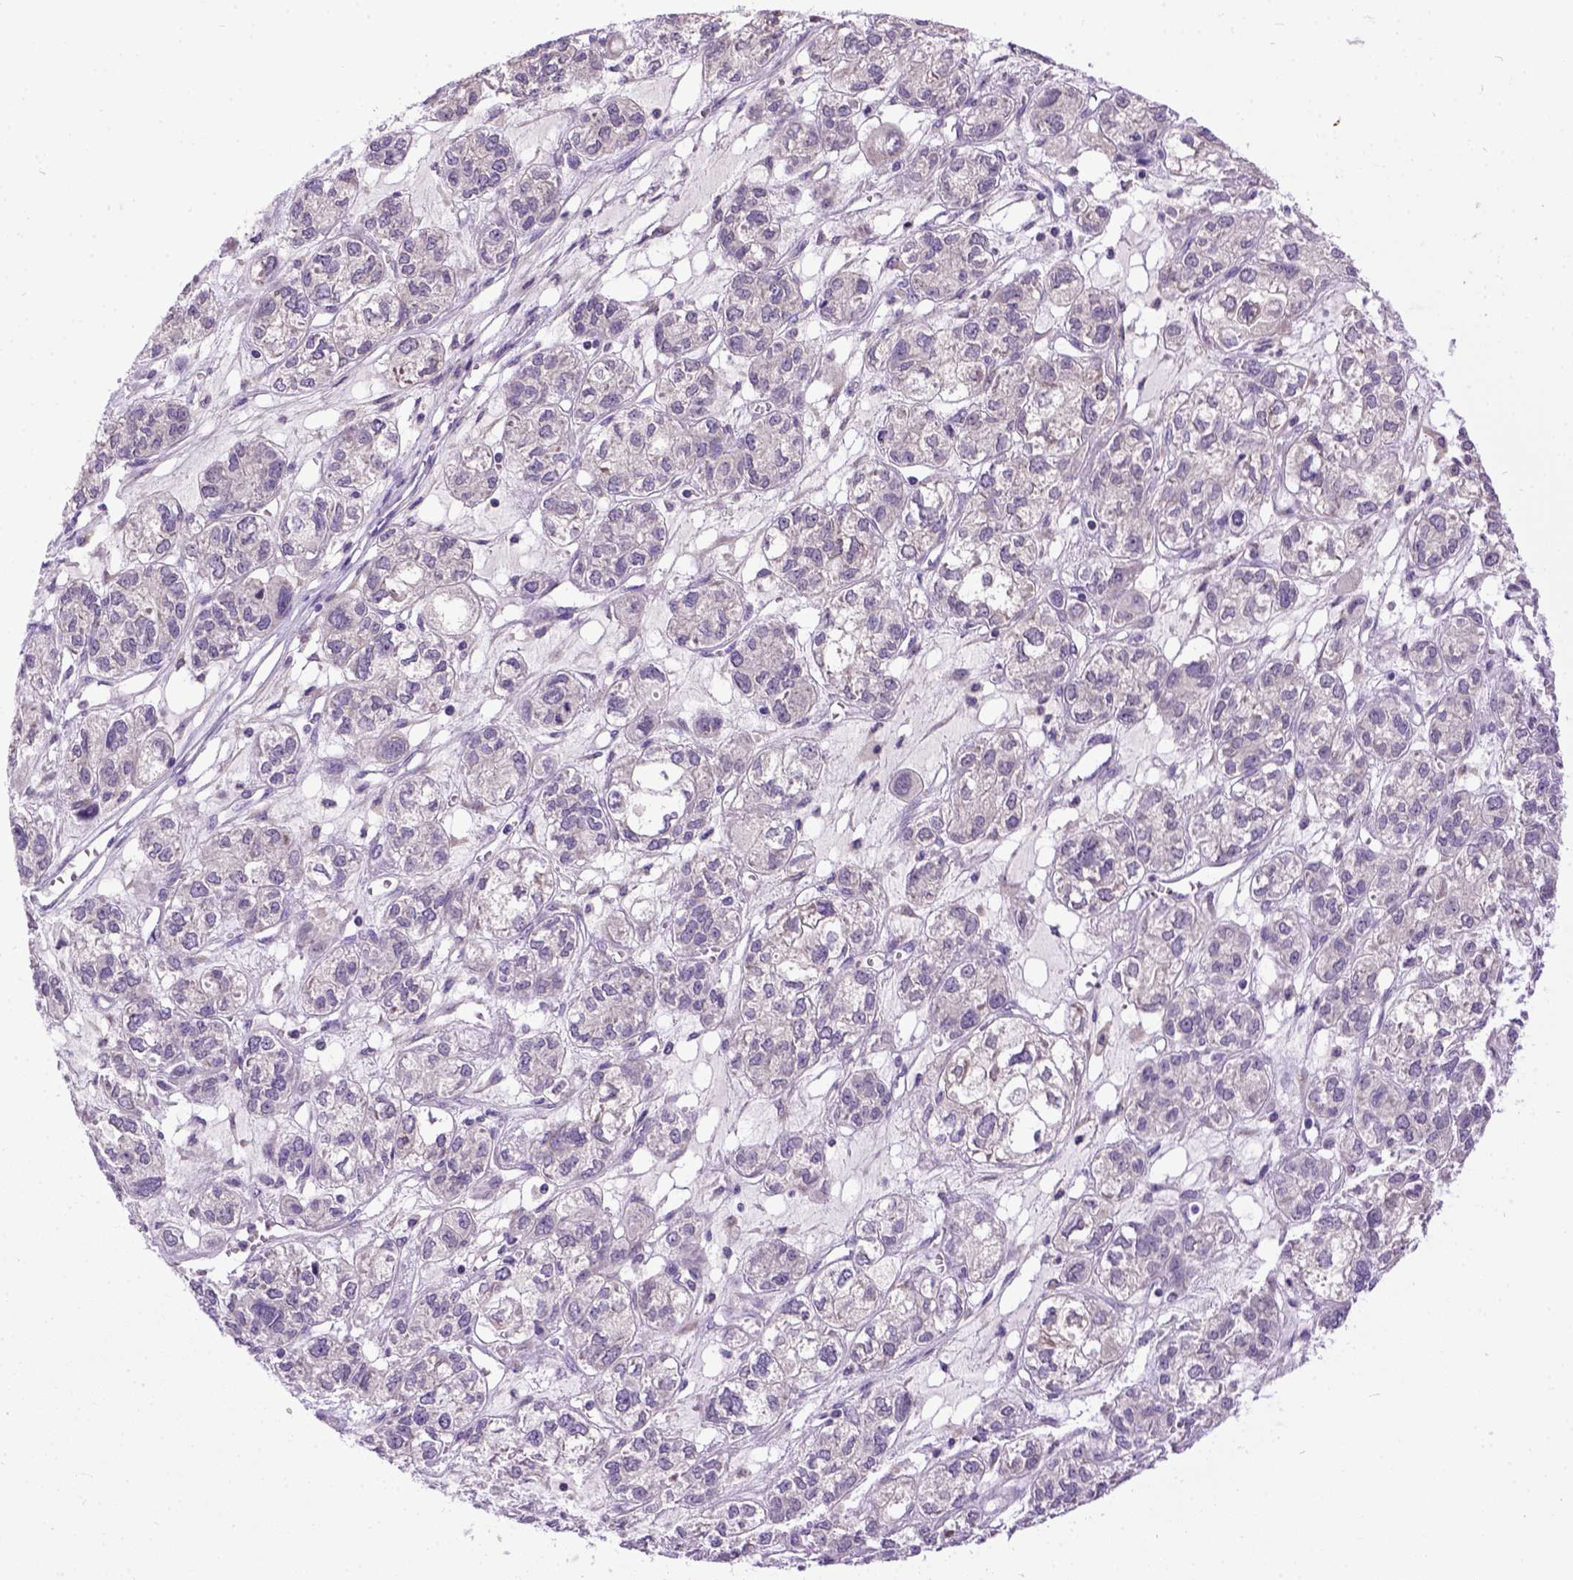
{"staining": {"intensity": "negative", "quantity": "none", "location": "none"}, "tissue": "ovarian cancer", "cell_type": "Tumor cells", "image_type": "cancer", "snomed": [{"axis": "morphology", "description": "Carcinoma, endometroid"}, {"axis": "topography", "description": "Ovary"}], "caption": "This is an immunohistochemistry (IHC) micrograph of ovarian cancer (endometroid carcinoma). There is no expression in tumor cells.", "gene": "NEK5", "patient": {"sex": "female", "age": 64}}